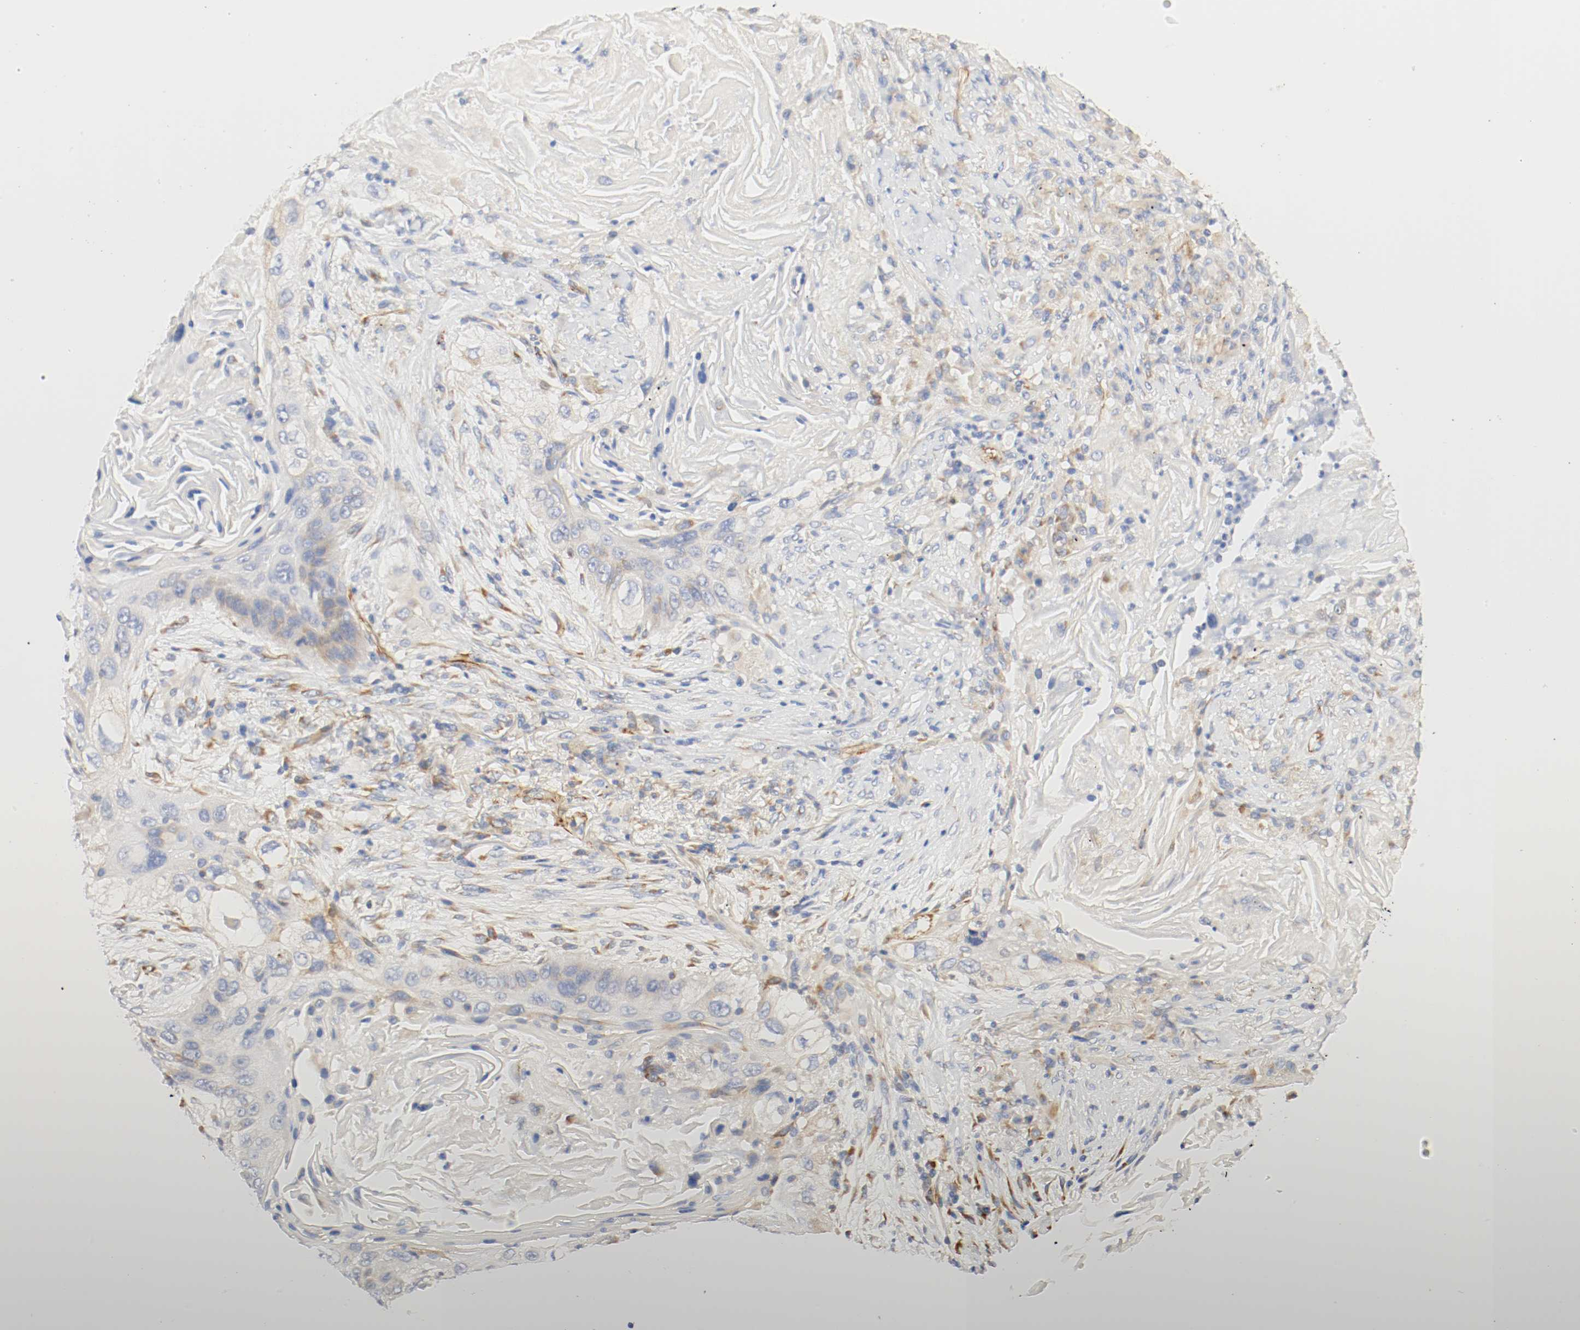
{"staining": {"intensity": "moderate", "quantity": "<25%", "location": "cytoplasmic/membranous"}, "tissue": "lung cancer", "cell_type": "Tumor cells", "image_type": "cancer", "snomed": [{"axis": "morphology", "description": "Squamous cell carcinoma, NOS"}, {"axis": "topography", "description": "Lung"}], "caption": "High-power microscopy captured an immunohistochemistry photomicrograph of lung squamous cell carcinoma, revealing moderate cytoplasmic/membranous staining in about <25% of tumor cells.", "gene": "GIT1", "patient": {"sex": "female", "age": 67}}